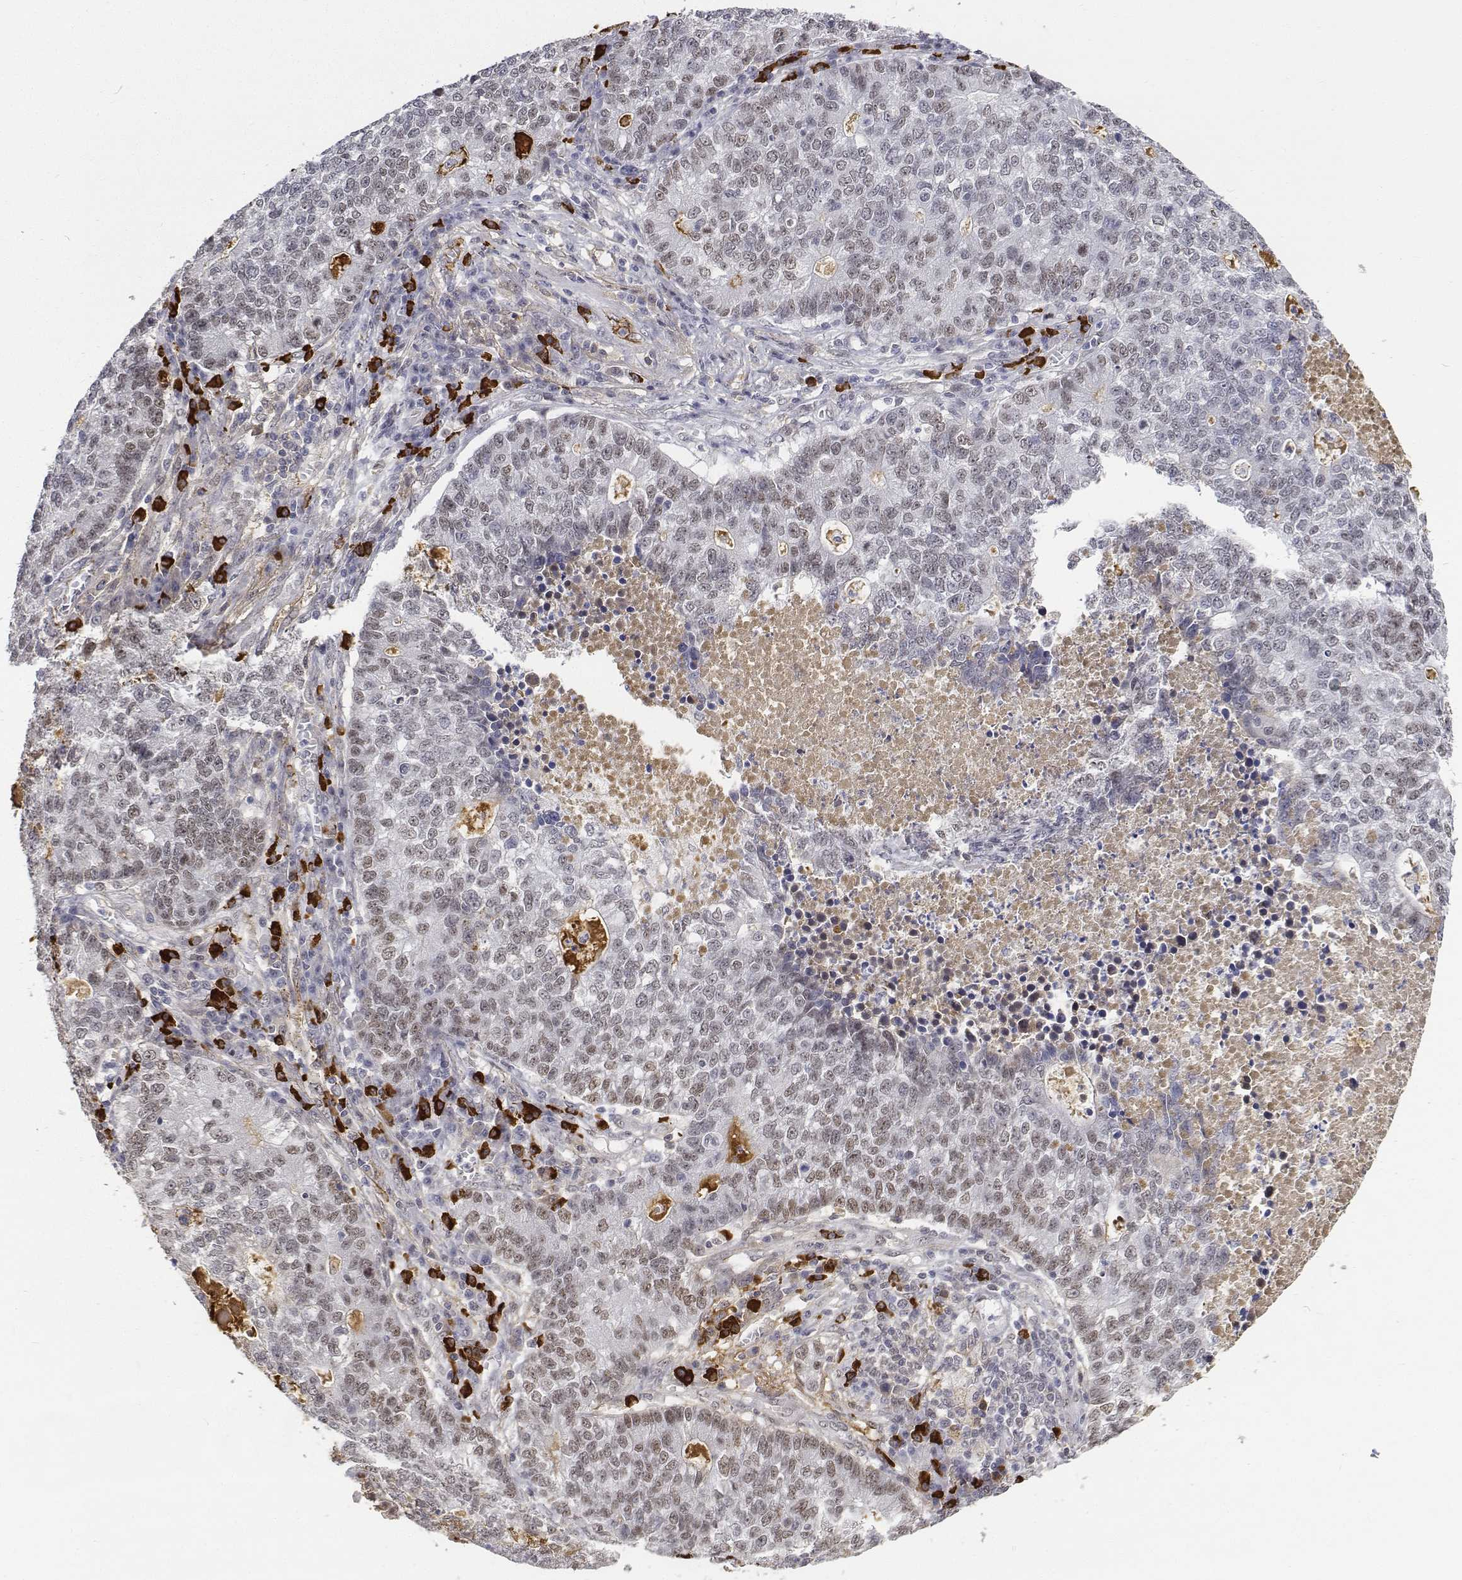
{"staining": {"intensity": "weak", "quantity": "25%-75%", "location": "nuclear"}, "tissue": "lung cancer", "cell_type": "Tumor cells", "image_type": "cancer", "snomed": [{"axis": "morphology", "description": "Adenocarcinoma, NOS"}, {"axis": "topography", "description": "Lung"}], "caption": "Lung cancer (adenocarcinoma) stained with a brown dye displays weak nuclear positive positivity in approximately 25%-75% of tumor cells.", "gene": "ATRX", "patient": {"sex": "male", "age": 57}}